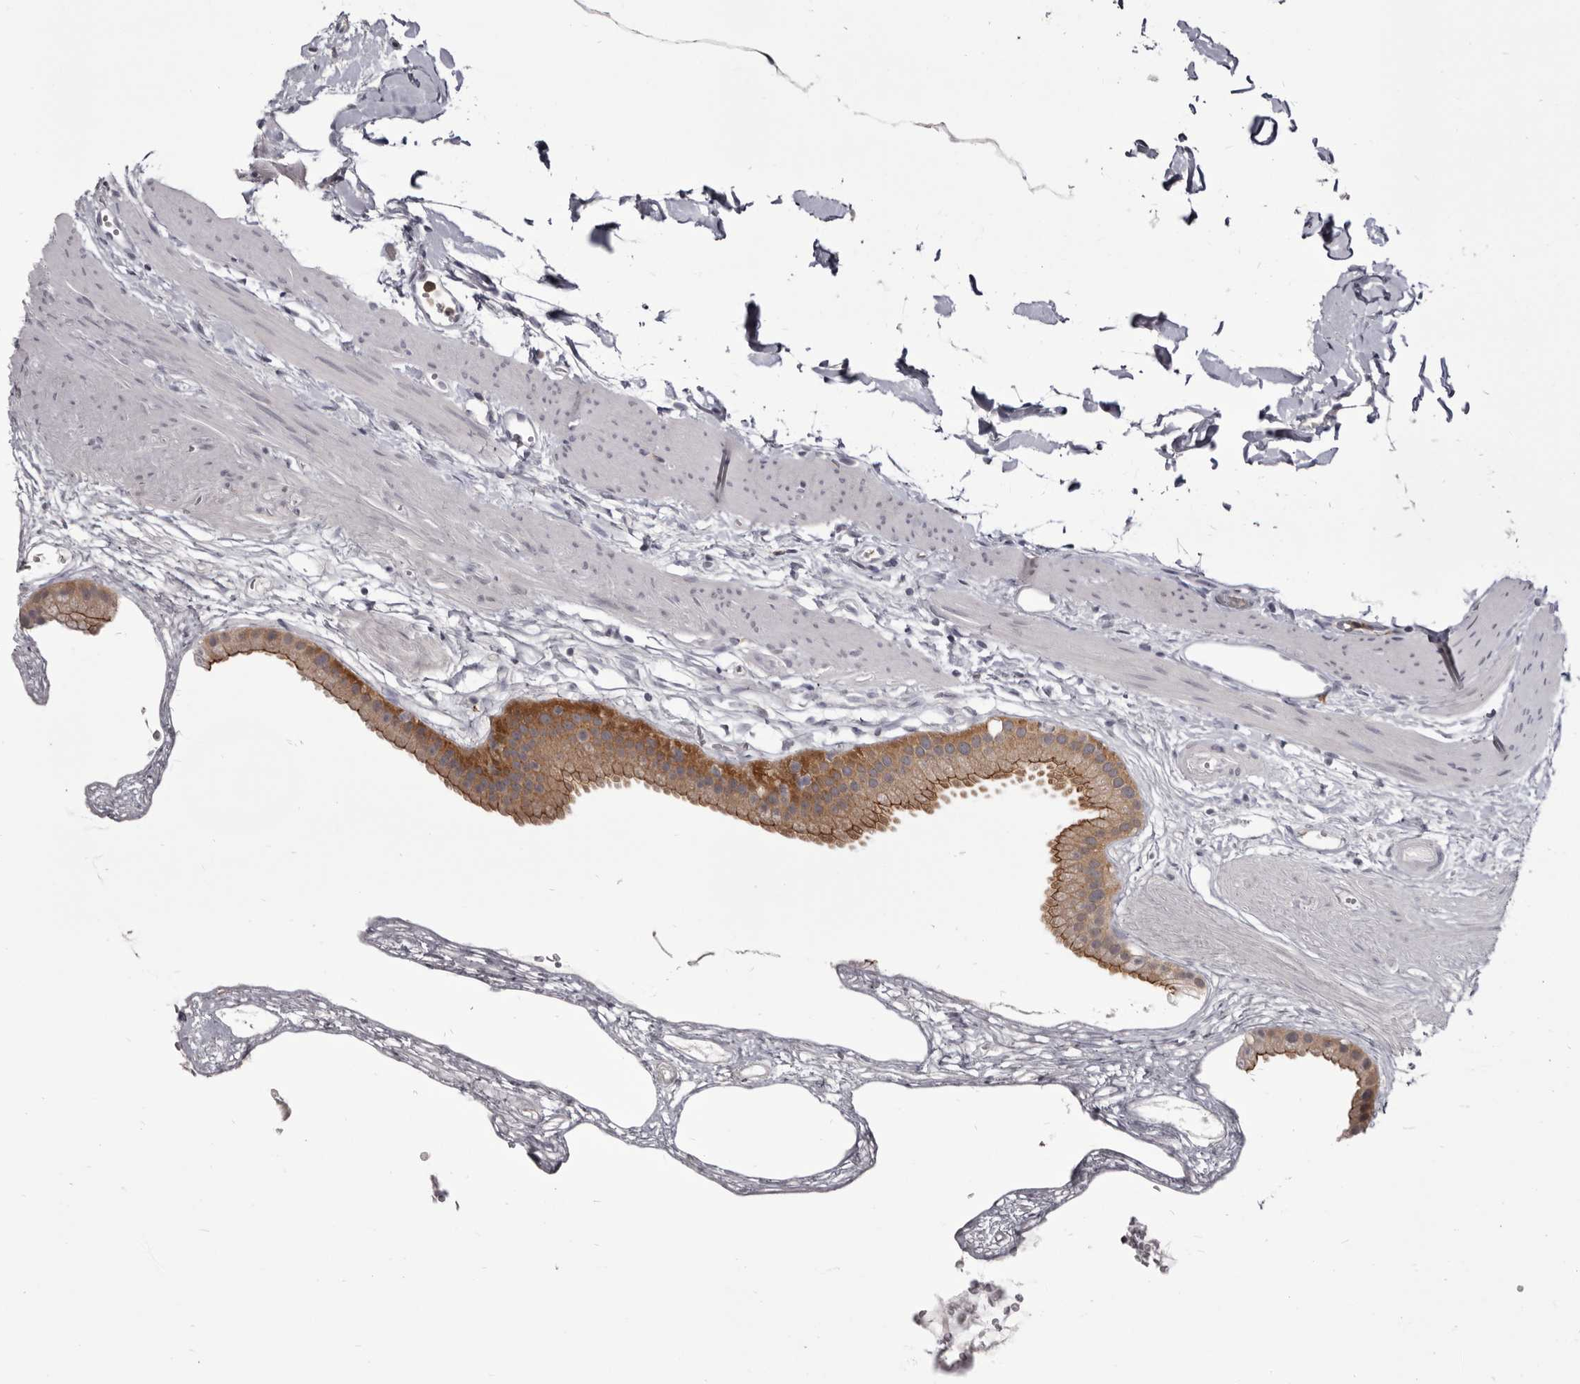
{"staining": {"intensity": "strong", "quantity": ">75%", "location": "cytoplasmic/membranous"}, "tissue": "gallbladder", "cell_type": "Glandular cells", "image_type": "normal", "snomed": [{"axis": "morphology", "description": "Normal tissue, NOS"}, {"axis": "topography", "description": "Gallbladder"}], "caption": "Immunohistochemical staining of unremarkable gallbladder reveals >75% levels of strong cytoplasmic/membranous protein staining in about >75% of glandular cells. Using DAB (3,3'-diaminobenzidine) (brown) and hematoxylin (blue) stains, captured at high magnification using brightfield microscopy.", "gene": "CGN", "patient": {"sex": "female", "age": 64}}